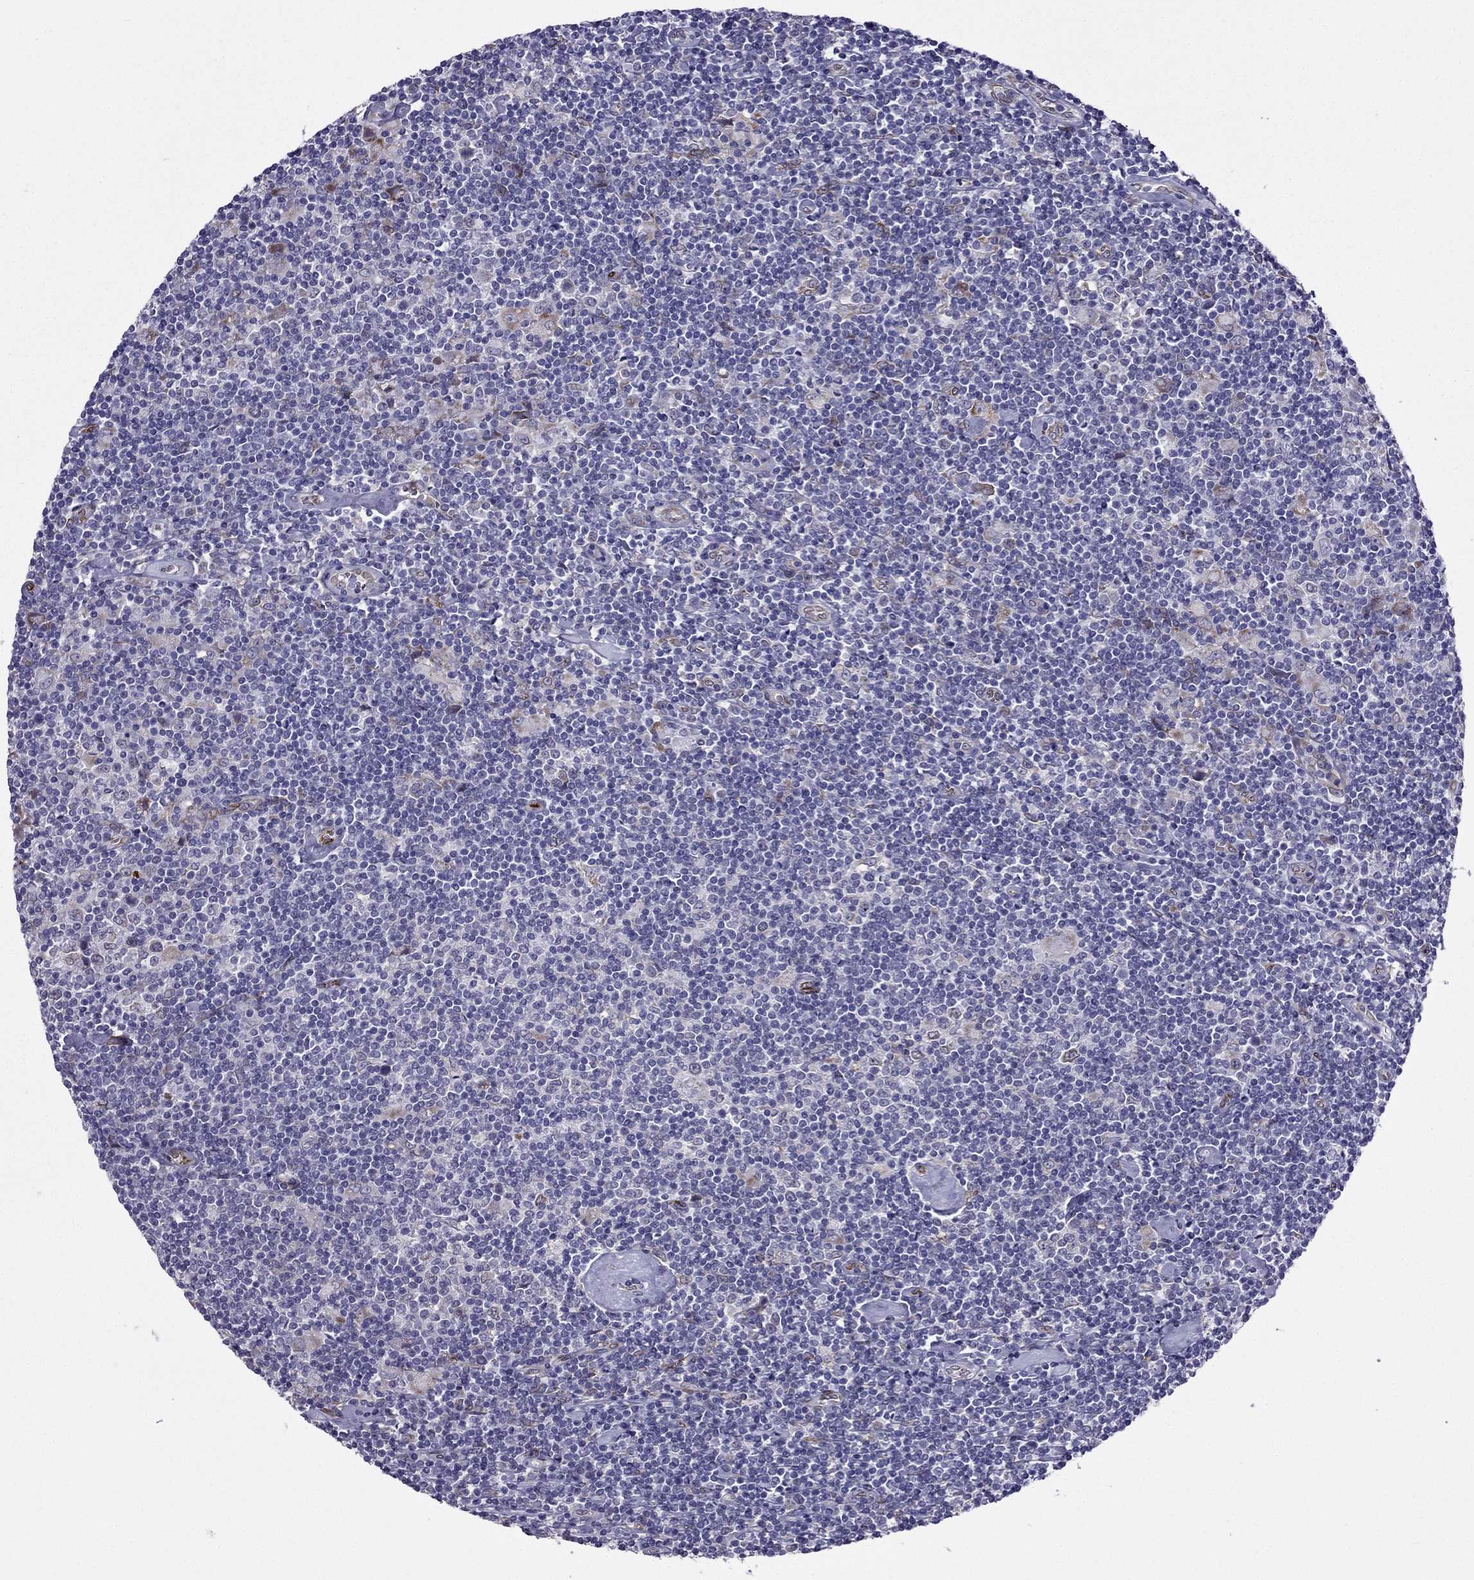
{"staining": {"intensity": "negative", "quantity": "none", "location": "none"}, "tissue": "lymphoma", "cell_type": "Tumor cells", "image_type": "cancer", "snomed": [{"axis": "morphology", "description": "Hodgkin's disease, NOS"}, {"axis": "topography", "description": "Lymph node"}], "caption": "Lymphoma stained for a protein using IHC exhibits no positivity tumor cells.", "gene": "IKBIP", "patient": {"sex": "male", "age": 40}}